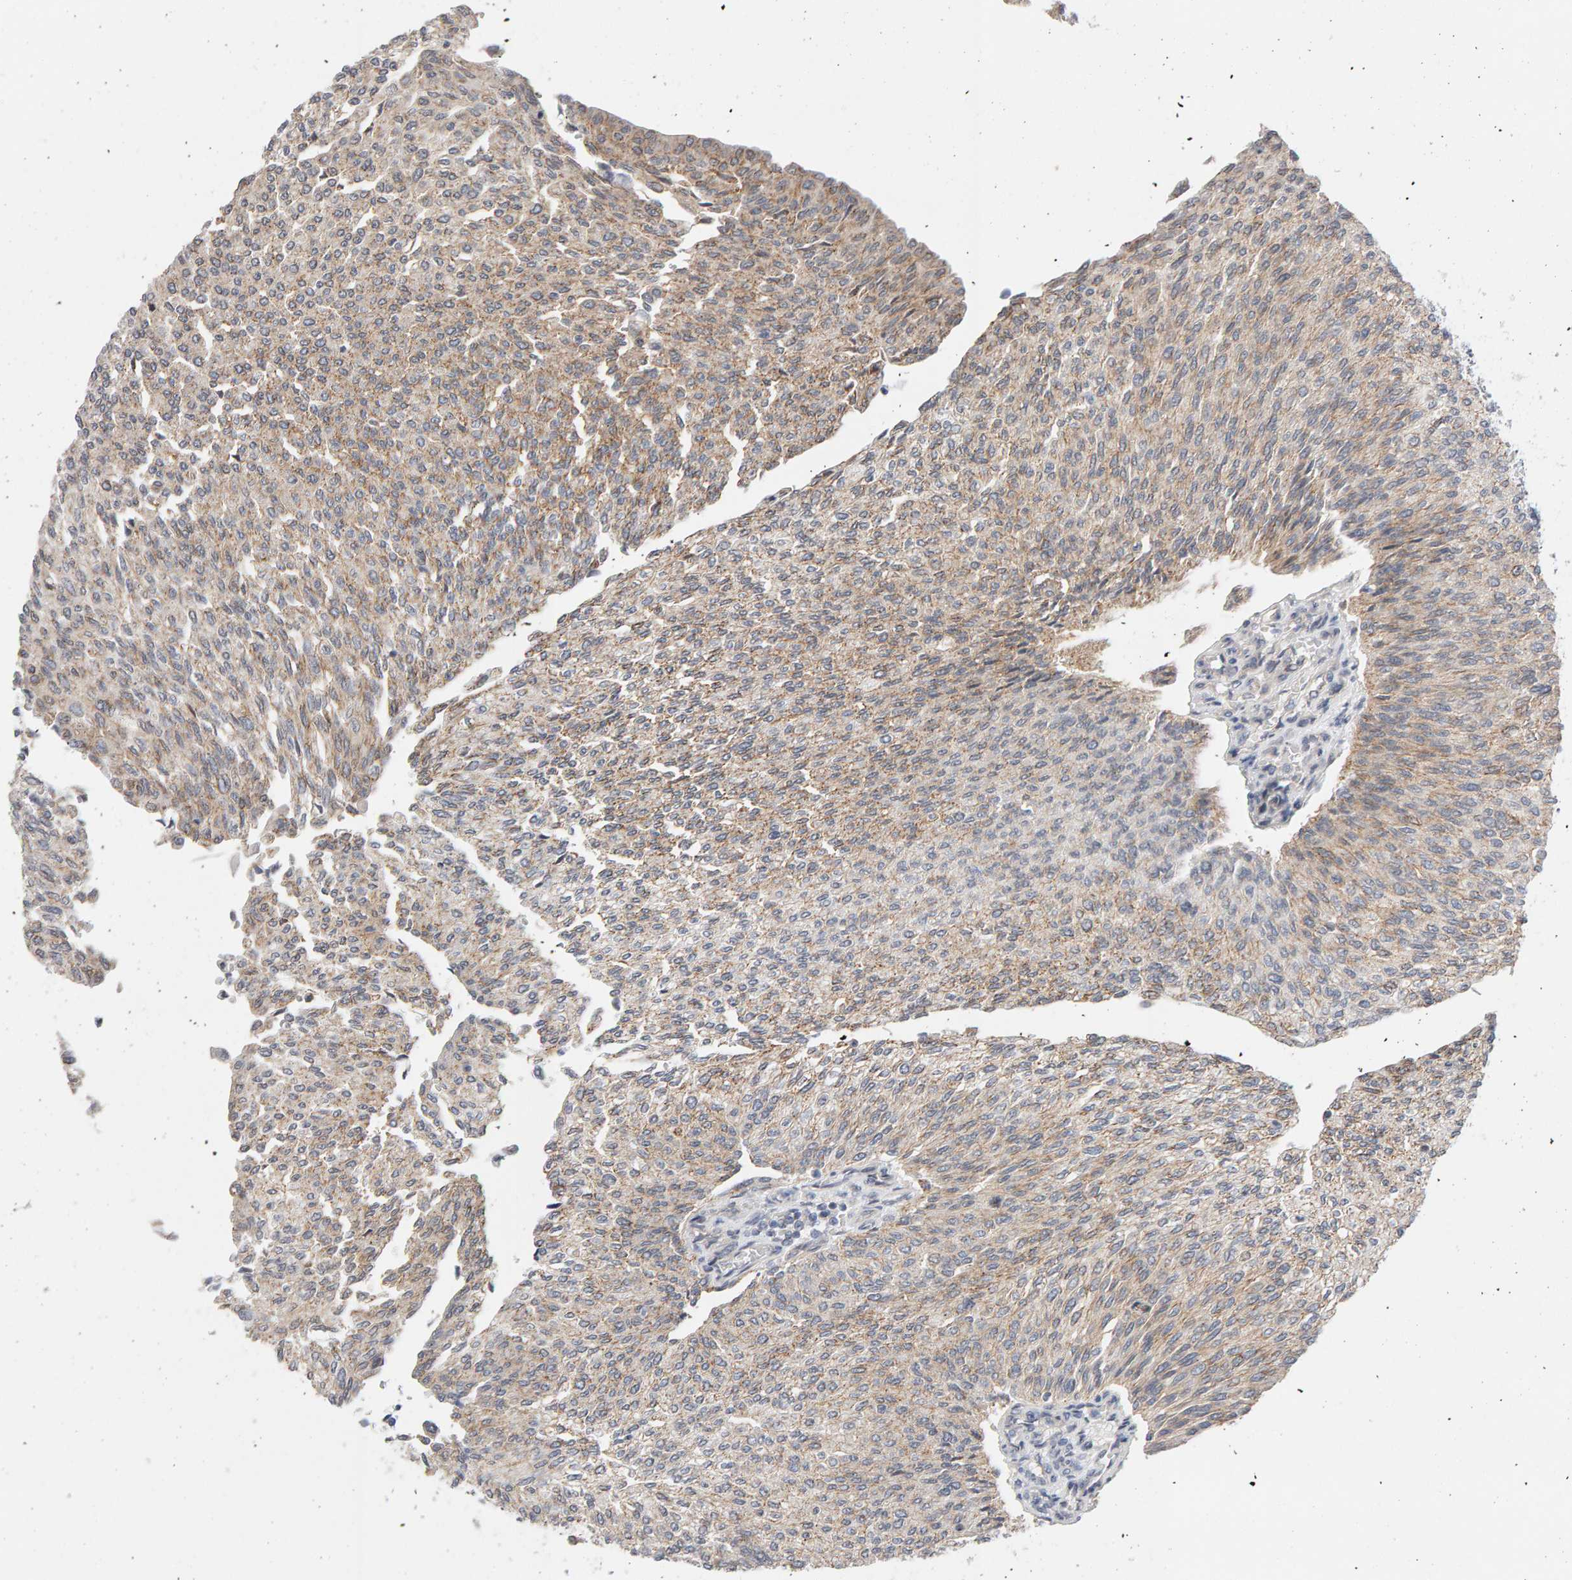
{"staining": {"intensity": "weak", "quantity": ">75%", "location": "cytoplasmic/membranous"}, "tissue": "urothelial cancer", "cell_type": "Tumor cells", "image_type": "cancer", "snomed": [{"axis": "morphology", "description": "Urothelial carcinoma, Low grade"}, {"axis": "topography", "description": "Urinary bladder"}], "caption": "Human urothelial cancer stained for a protein (brown) exhibits weak cytoplasmic/membranous positive expression in about >75% of tumor cells.", "gene": "HNF4A", "patient": {"sex": "female", "age": 79}}